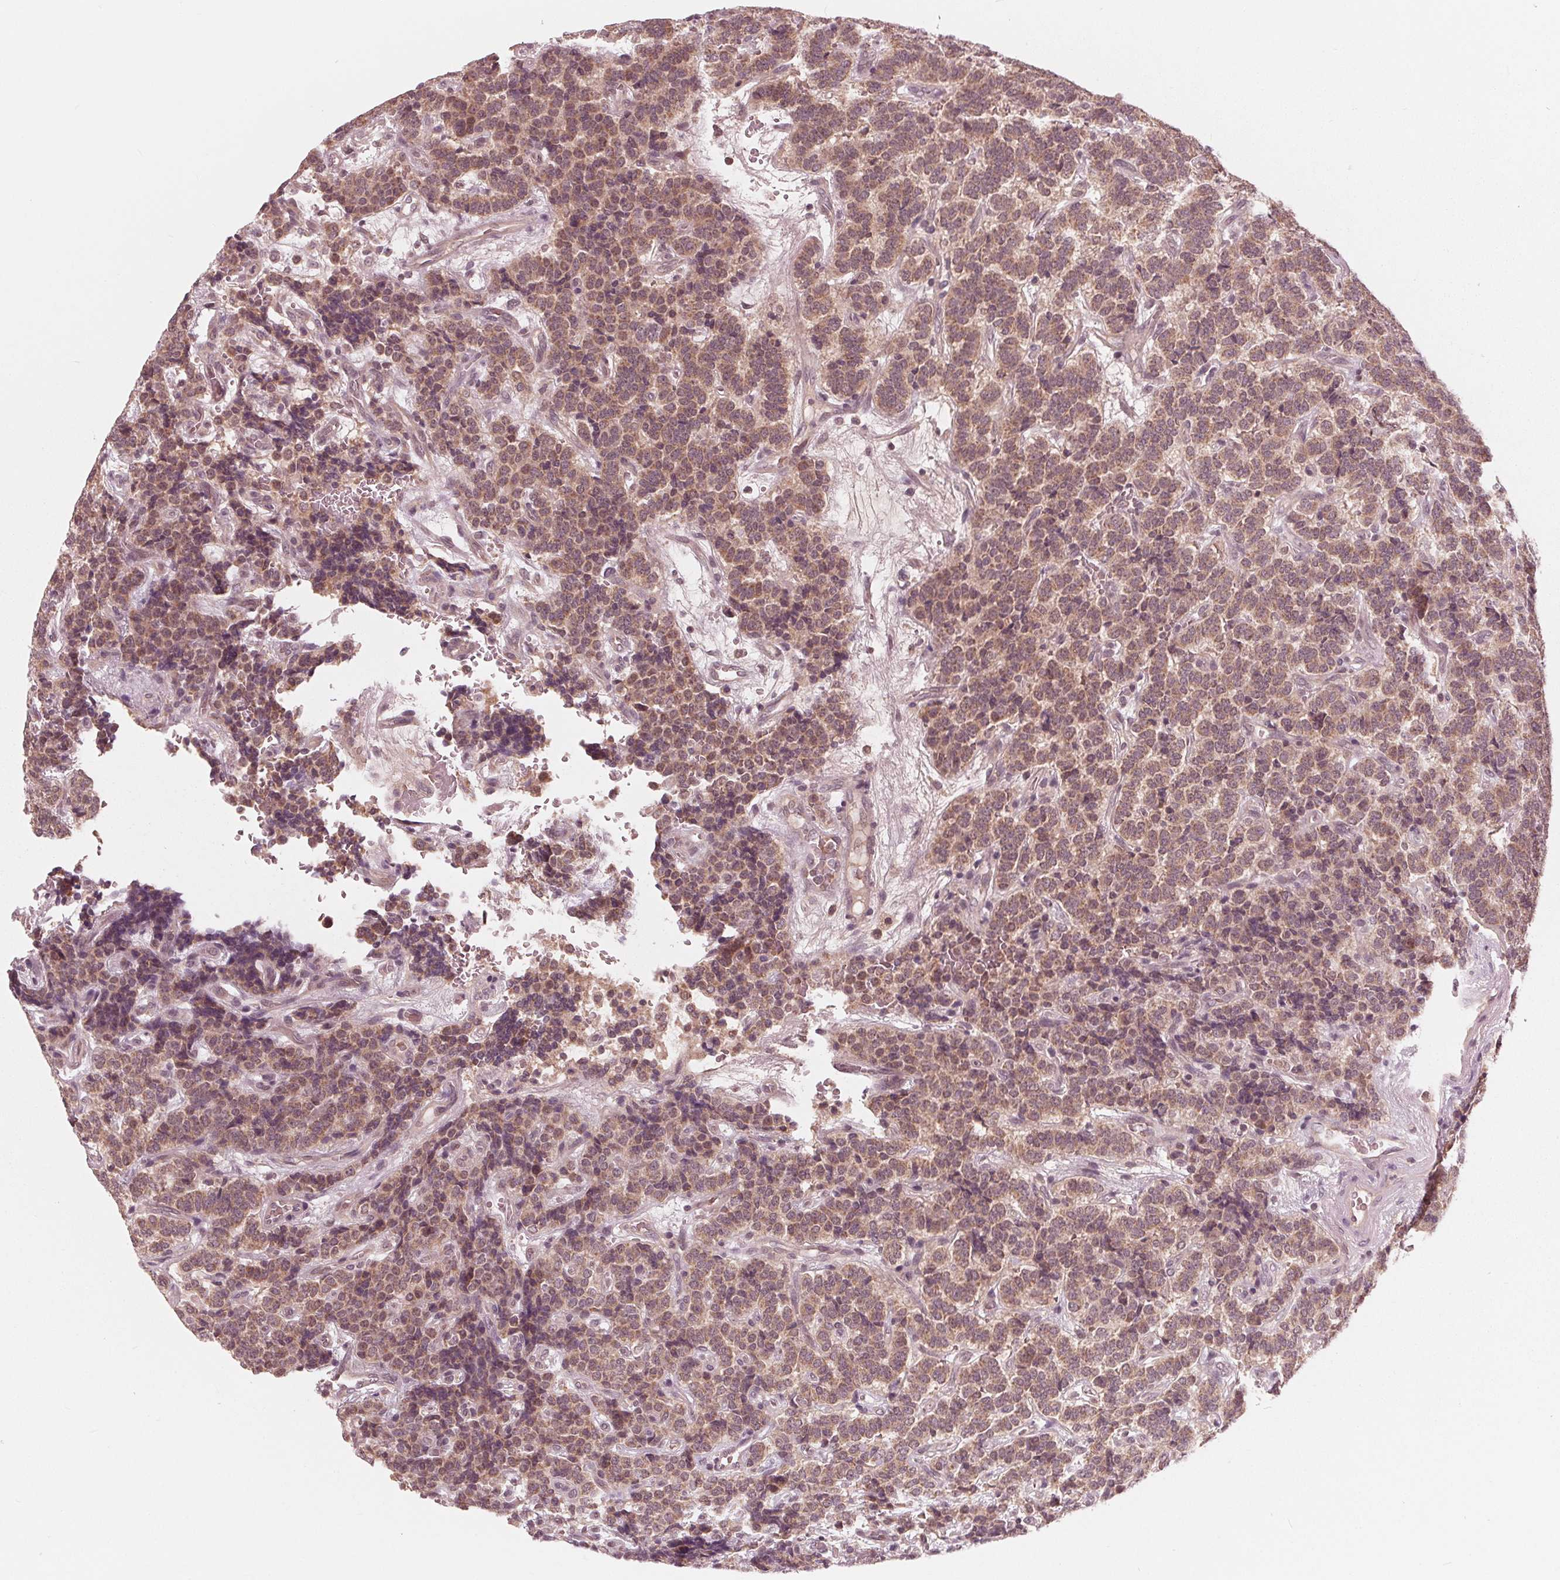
{"staining": {"intensity": "moderate", "quantity": ">75%", "location": "cytoplasmic/membranous"}, "tissue": "carcinoid", "cell_type": "Tumor cells", "image_type": "cancer", "snomed": [{"axis": "morphology", "description": "Carcinoid, malignant, NOS"}, {"axis": "topography", "description": "Pancreas"}], "caption": "Malignant carcinoid stained with DAB IHC reveals medium levels of moderate cytoplasmic/membranous expression in about >75% of tumor cells.", "gene": "UBALD1", "patient": {"sex": "male", "age": 36}}